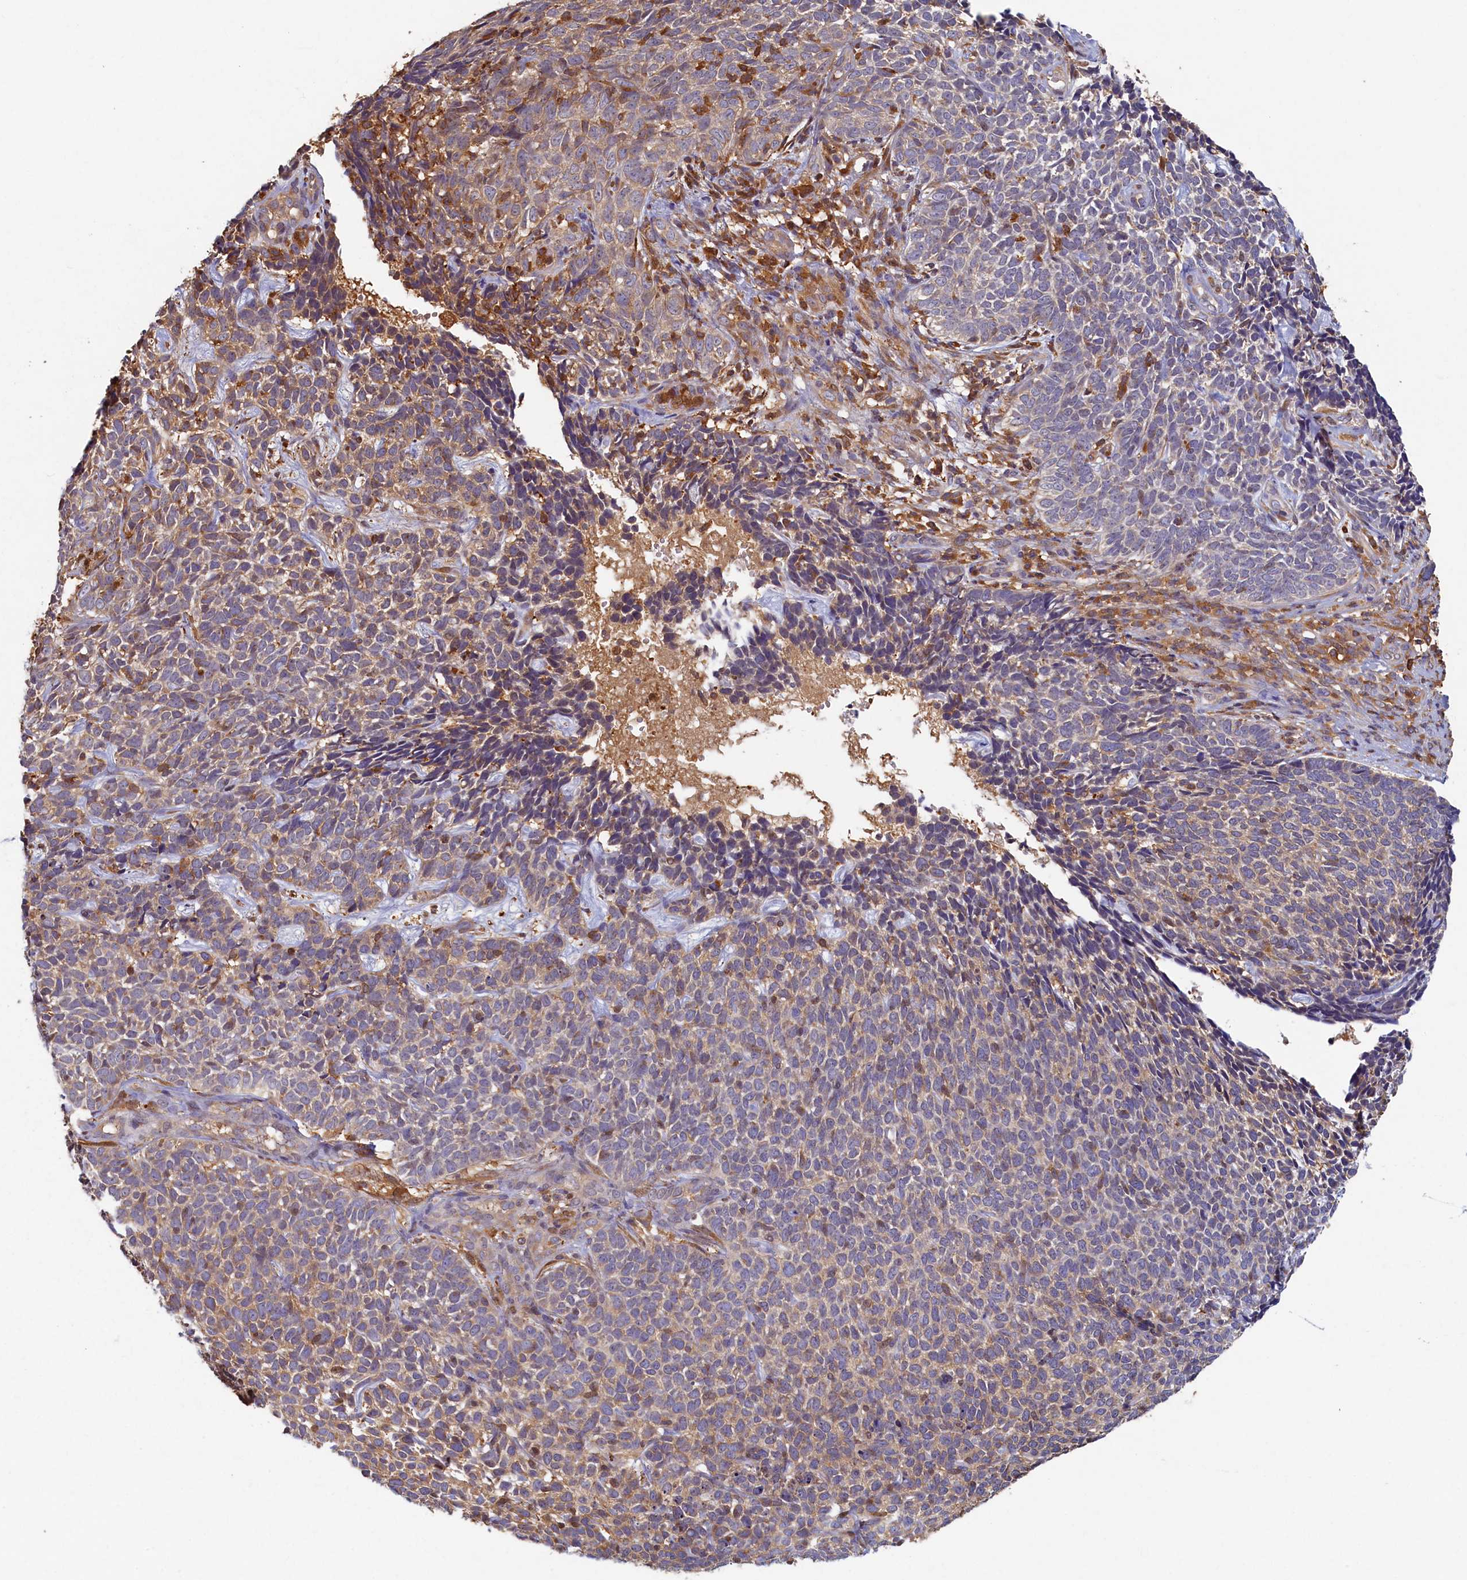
{"staining": {"intensity": "moderate", "quantity": "<25%", "location": "cytoplasmic/membranous"}, "tissue": "skin cancer", "cell_type": "Tumor cells", "image_type": "cancer", "snomed": [{"axis": "morphology", "description": "Basal cell carcinoma"}, {"axis": "topography", "description": "Skin"}], "caption": "There is low levels of moderate cytoplasmic/membranous expression in tumor cells of skin cancer (basal cell carcinoma), as demonstrated by immunohistochemical staining (brown color).", "gene": "TIMM8B", "patient": {"sex": "female", "age": 84}}